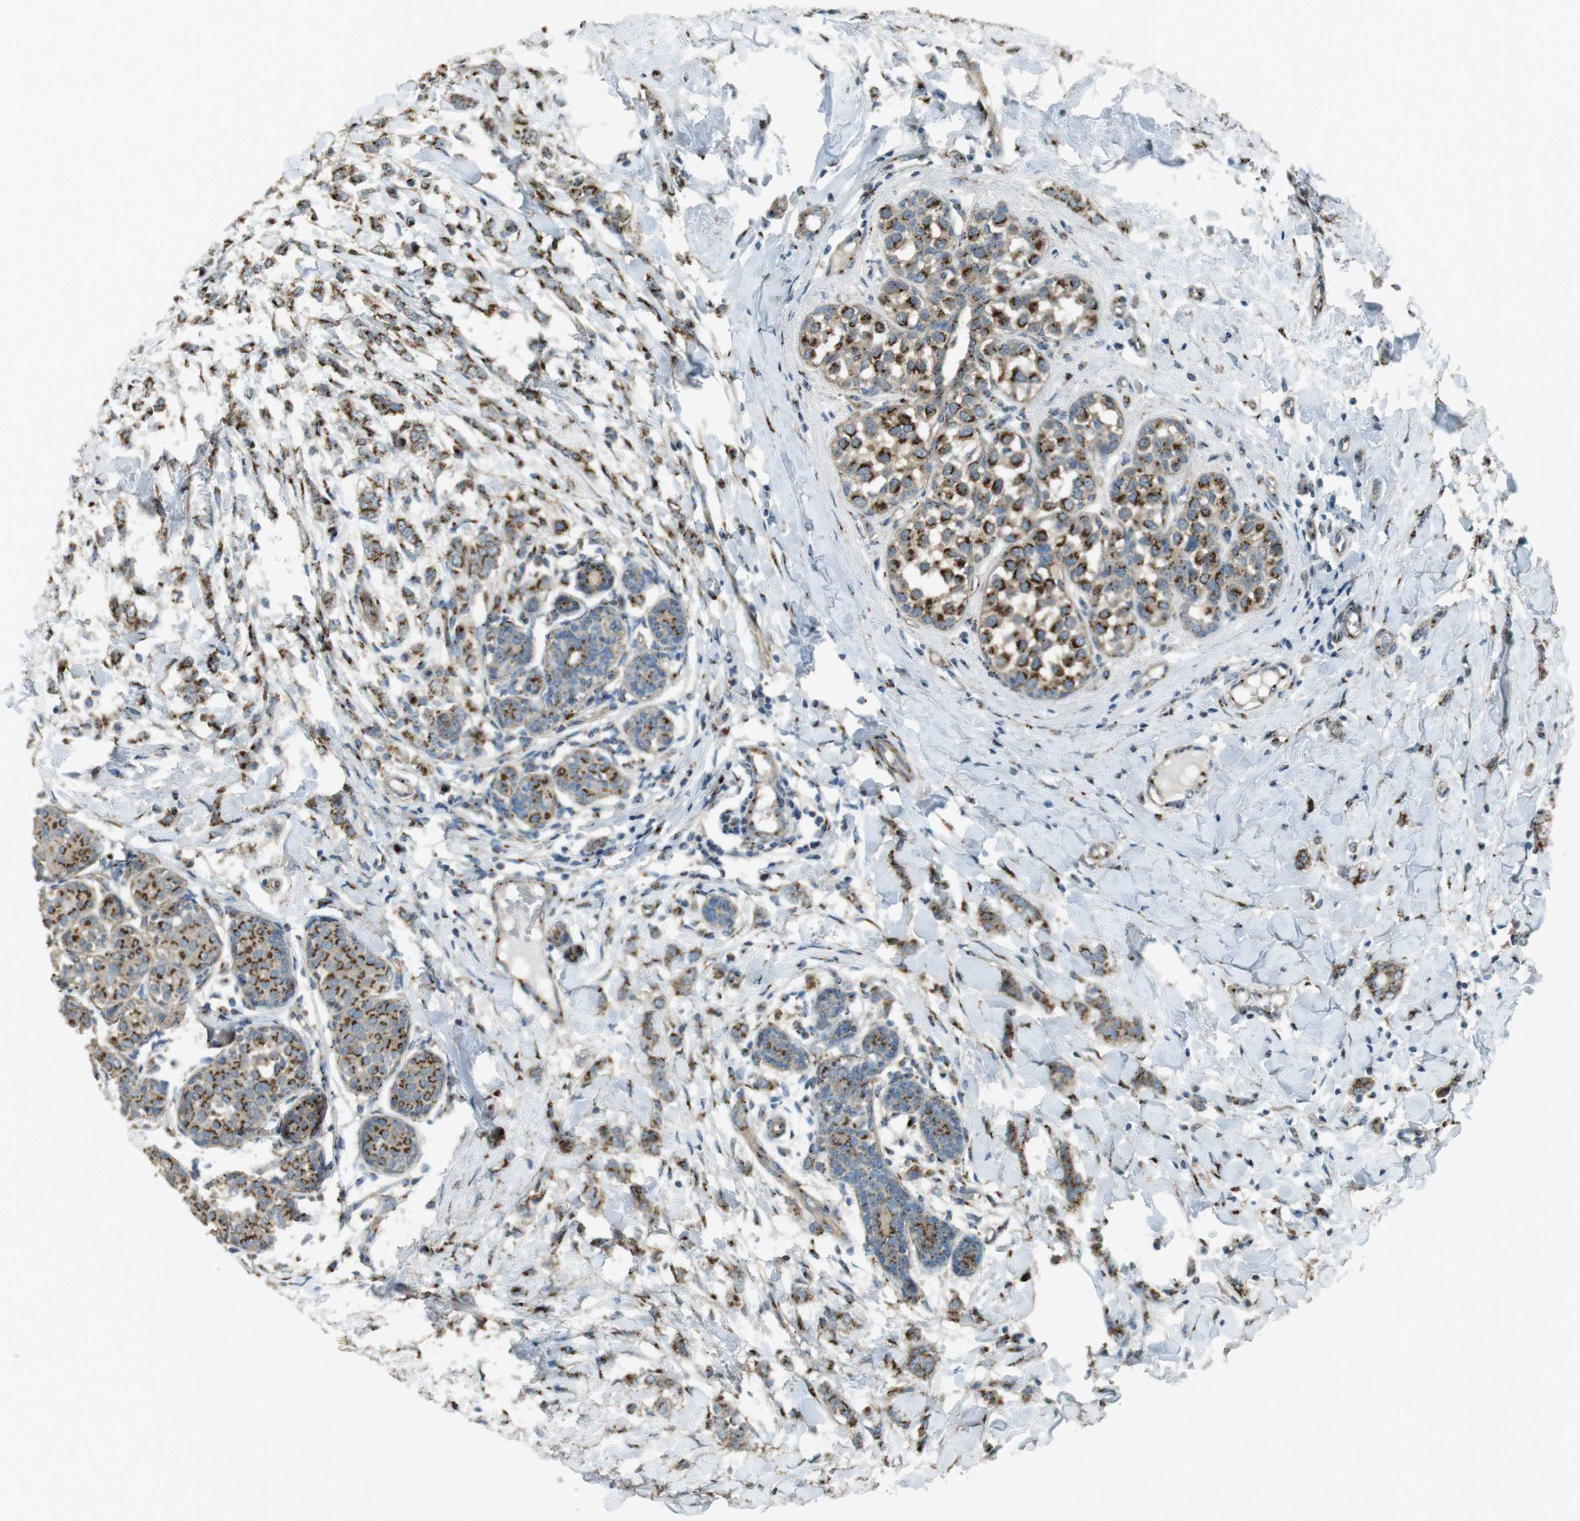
{"staining": {"intensity": "strong", "quantity": ">75%", "location": "cytoplasmic/membranous"}, "tissue": "breast cancer", "cell_type": "Tumor cells", "image_type": "cancer", "snomed": [{"axis": "morphology", "description": "Lobular carcinoma, in situ"}, {"axis": "morphology", "description": "Lobular carcinoma"}, {"axis": "topography", "description": "Breast"}], "caption": "Protein staining by immunohistochemistry (IHC) shows strong cytoplasmic/membranous expression in approximately >75% of tumor cells in breast lobular carcinoma in situ. Using DAB (3,3'-diaminobenzidine) (brown) and hematoxylin (blue) stains, captured at high magnification using brightfield microscopy.", "gene": "TMEM115", "patient": {"sex": "female", "age": 41}}